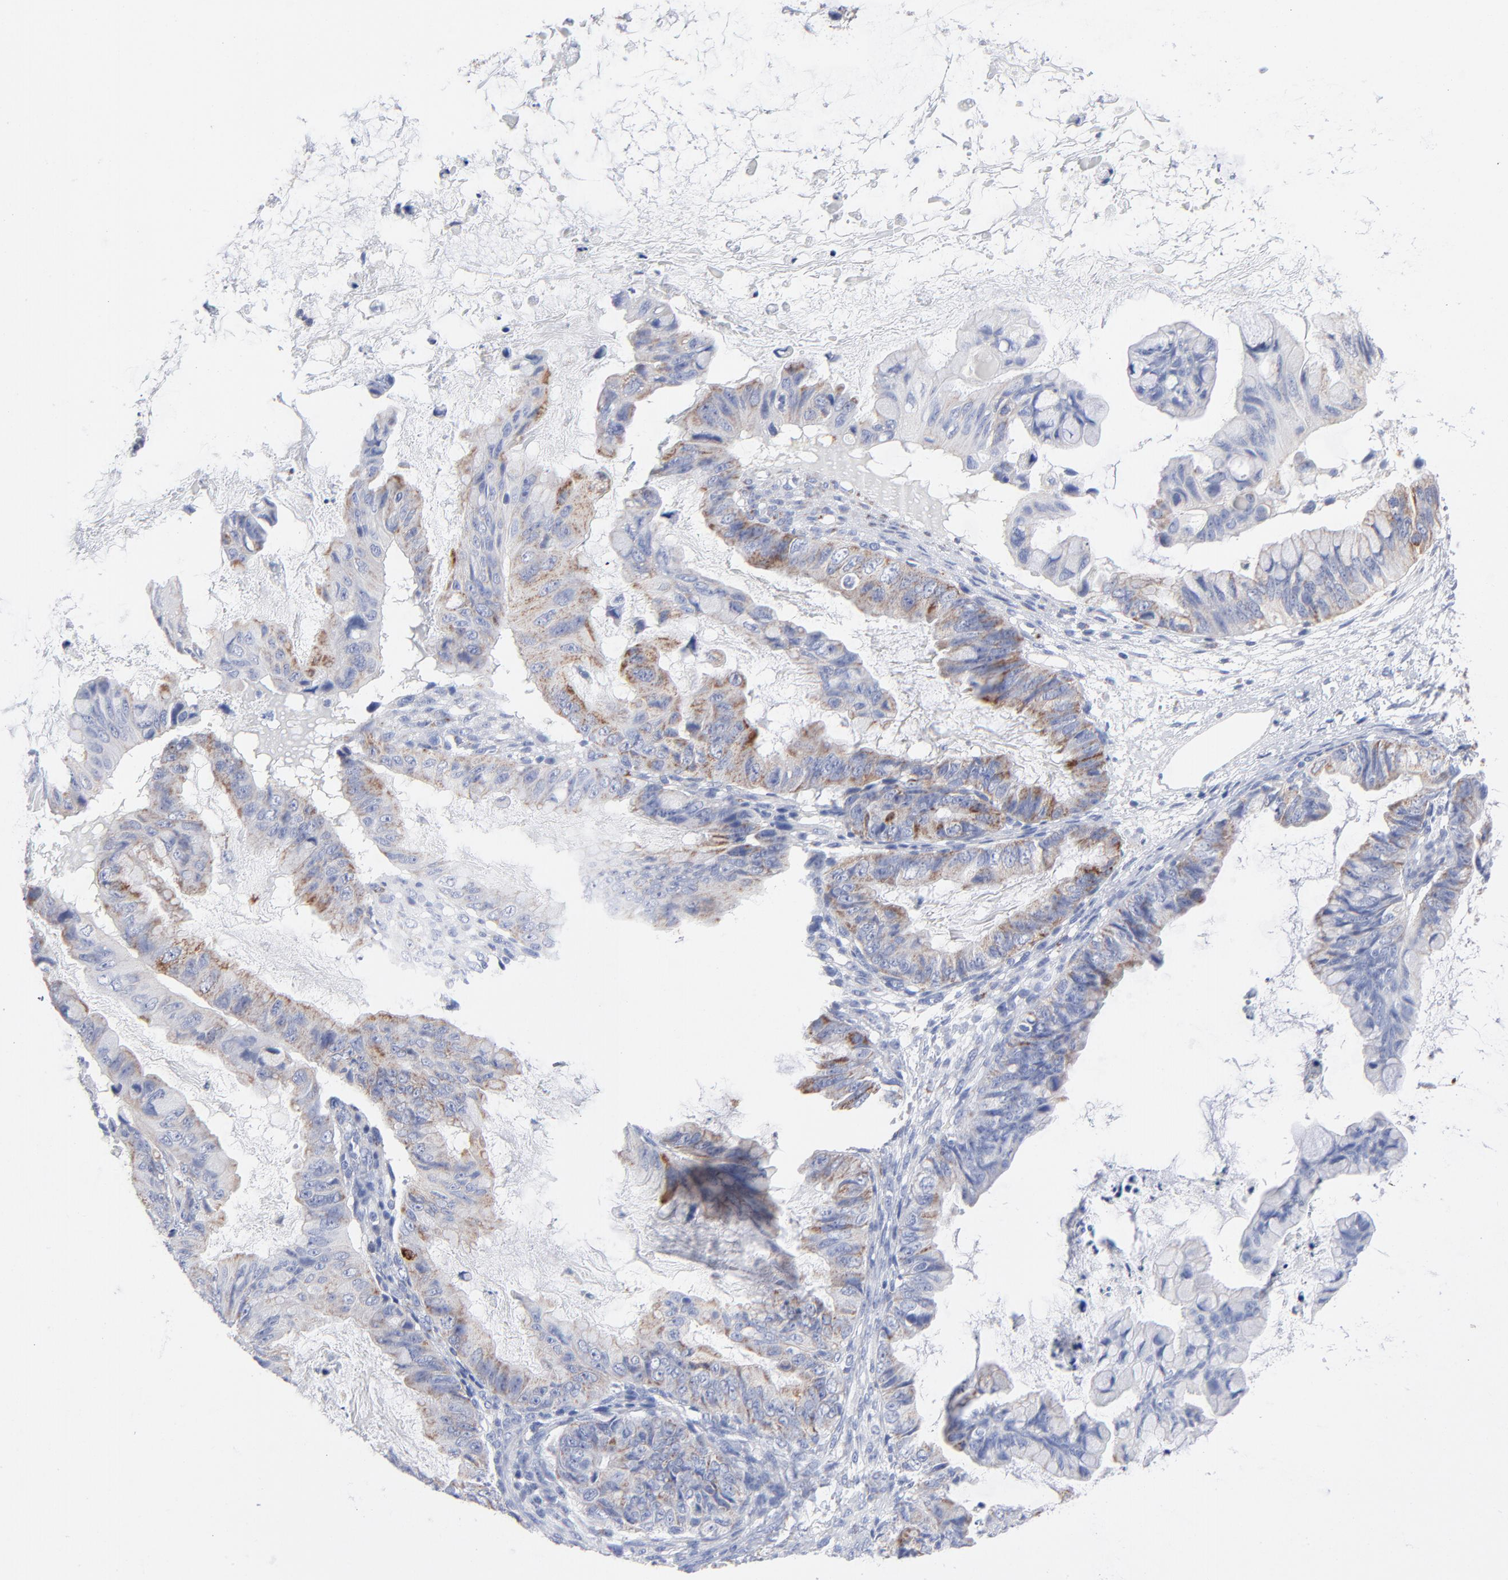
{"staining": {"intensity": "weak", "quantity": "<25%", "location": "cytoplasmic/membranous"}, "tissue": "ovarian cancer", "cell_type": "Tumor cells", "image_type": "cancer", "snomed": [{"axis": "morphology", "description": "Cystadenocarcinoma, mucinous, NOS"}, {"axis": "topography", "description": "Ovary"}], "caption": "Immunohistochemistry image of neoplastic tissue: human ovarian cancer stained with DAB (3,3'-diaminobenzidine) displays no significant protein positivity in tumor cells. Nuclei are stained in blue.", "gene": "CHCHD10", "patient": {"sex": "female", "age": 36}}